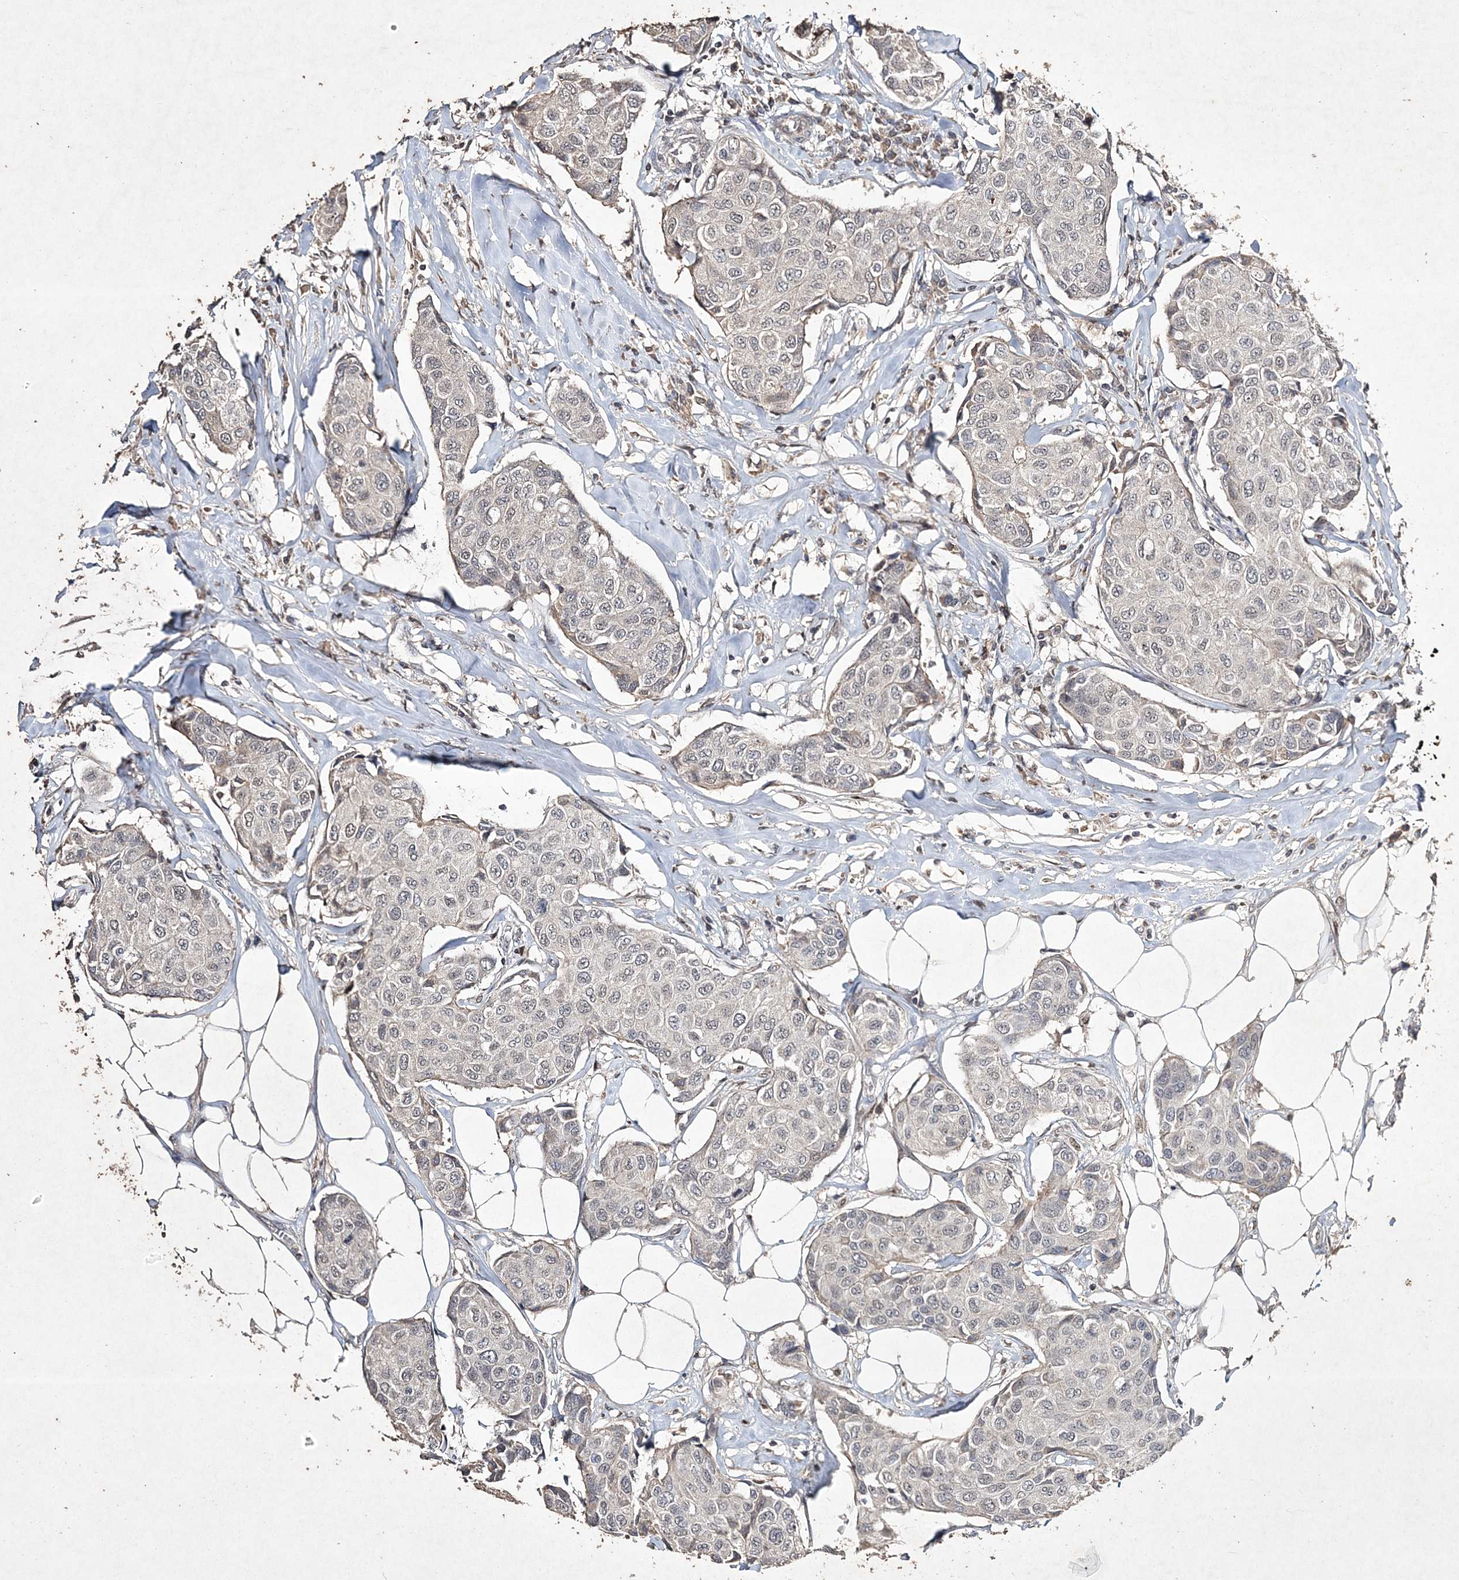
{"staining": {"intensity": "negative", "quantity": "none", "location": "none"}, "tissue": "breast cancer", "cell_type": "Tumor cells", "image_type": "cancer", "snomed": [{"axis": "morphology", "description": "Duct carcinoma"}, {"axis": "topography", "description": "Breast"}], "caption": "Tumor cells show no significant protein expression in breast invasive ductal carcinoma.", "gene": "C3orf38", "patient": {"sex": "female", "age": 80}}